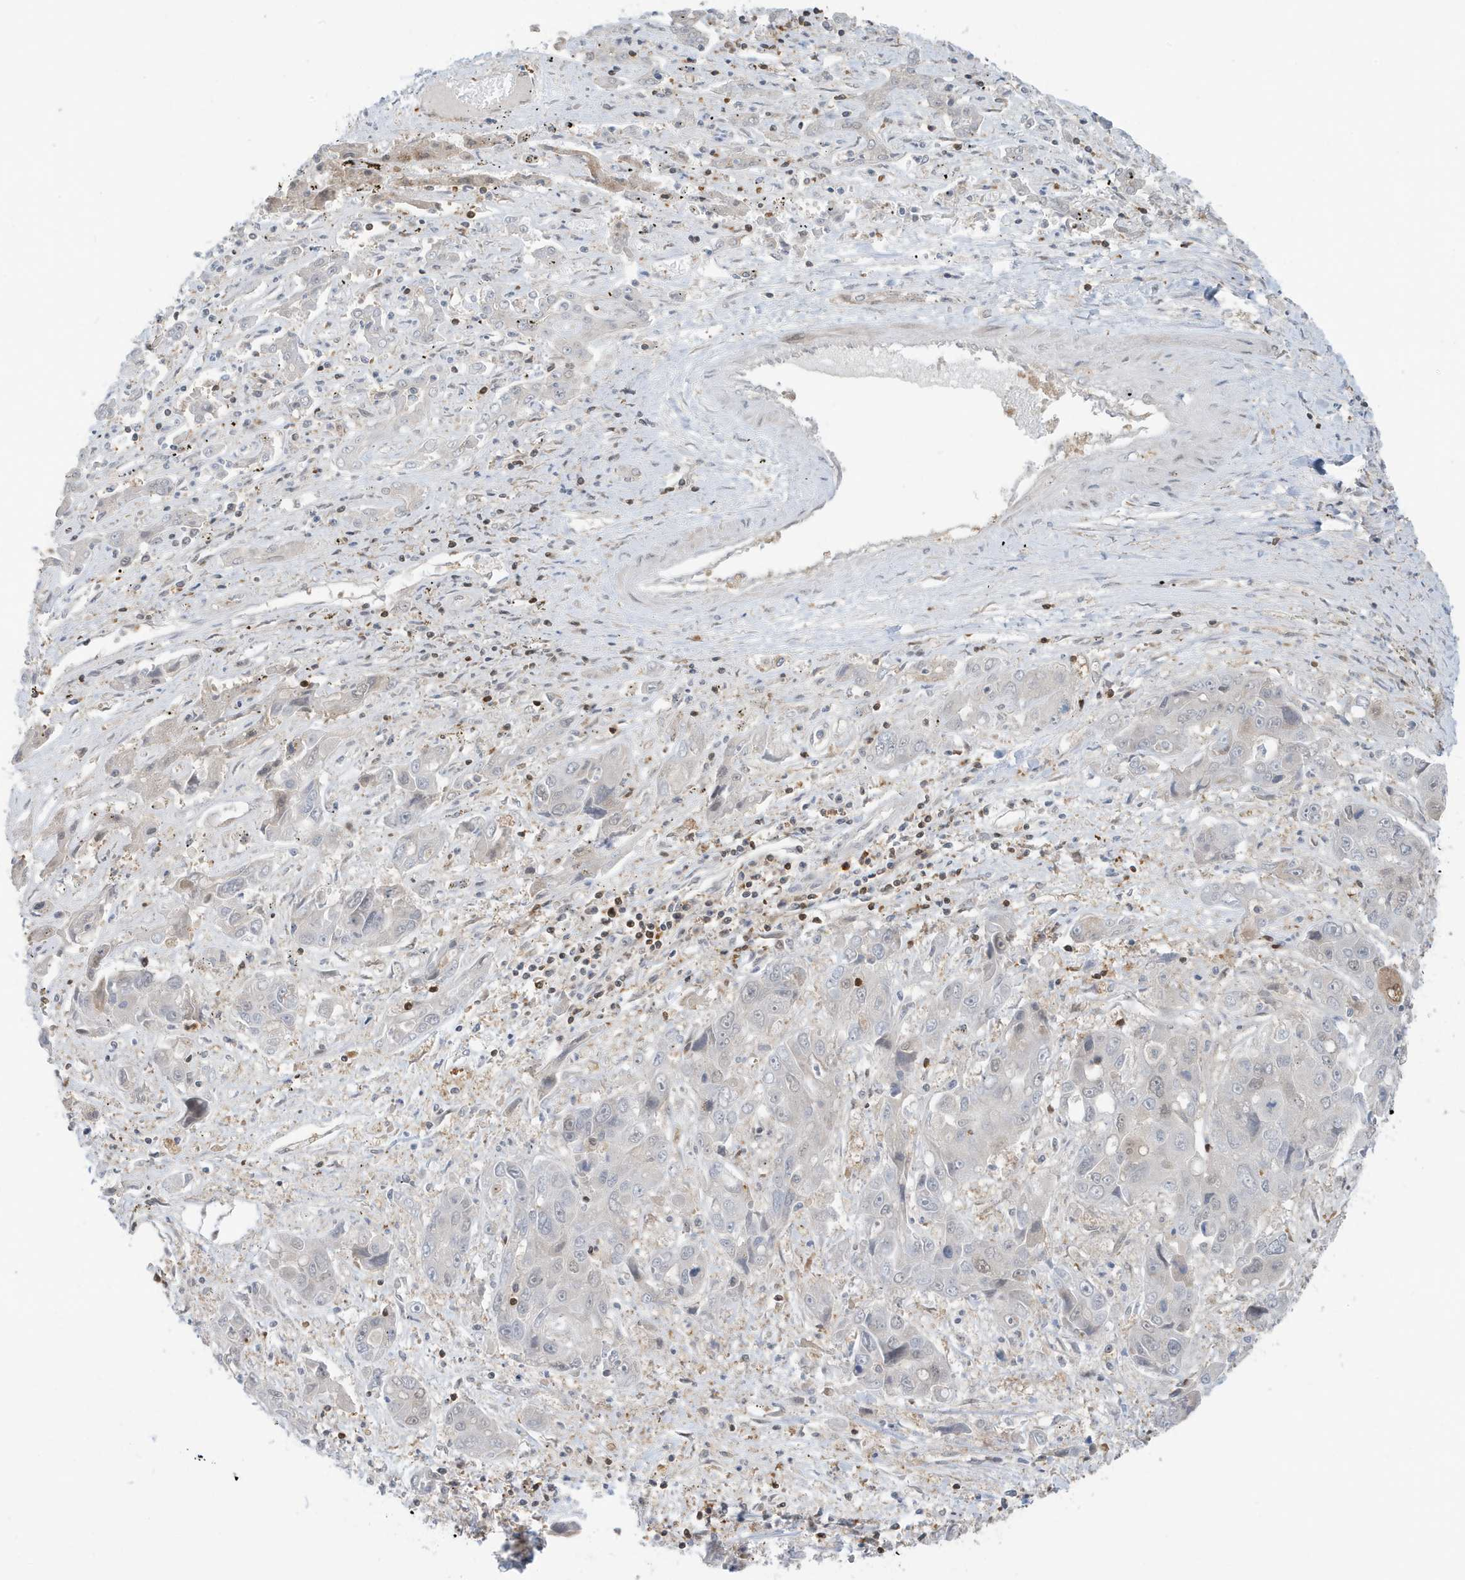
{"staining": {"intensity": "negative", "quantity": "none", "location": "none"}, "tissue": "liver cancer", "cell_type": "Tumor cells", "image_type": "cancer", "snomed": [{"axis": "morphology", "description": "Cholangiocarcinoma"}, {"axis": "topography", "description": "Liver"}], "caption": "Tumor cells are negative for brown protein staining in liver cholangiocarcinoma. (Immunohistochemistry, brightfield microscopy, high magnification).", "gene": "OGA", "patient": {"sex": "male", "age": 67}}